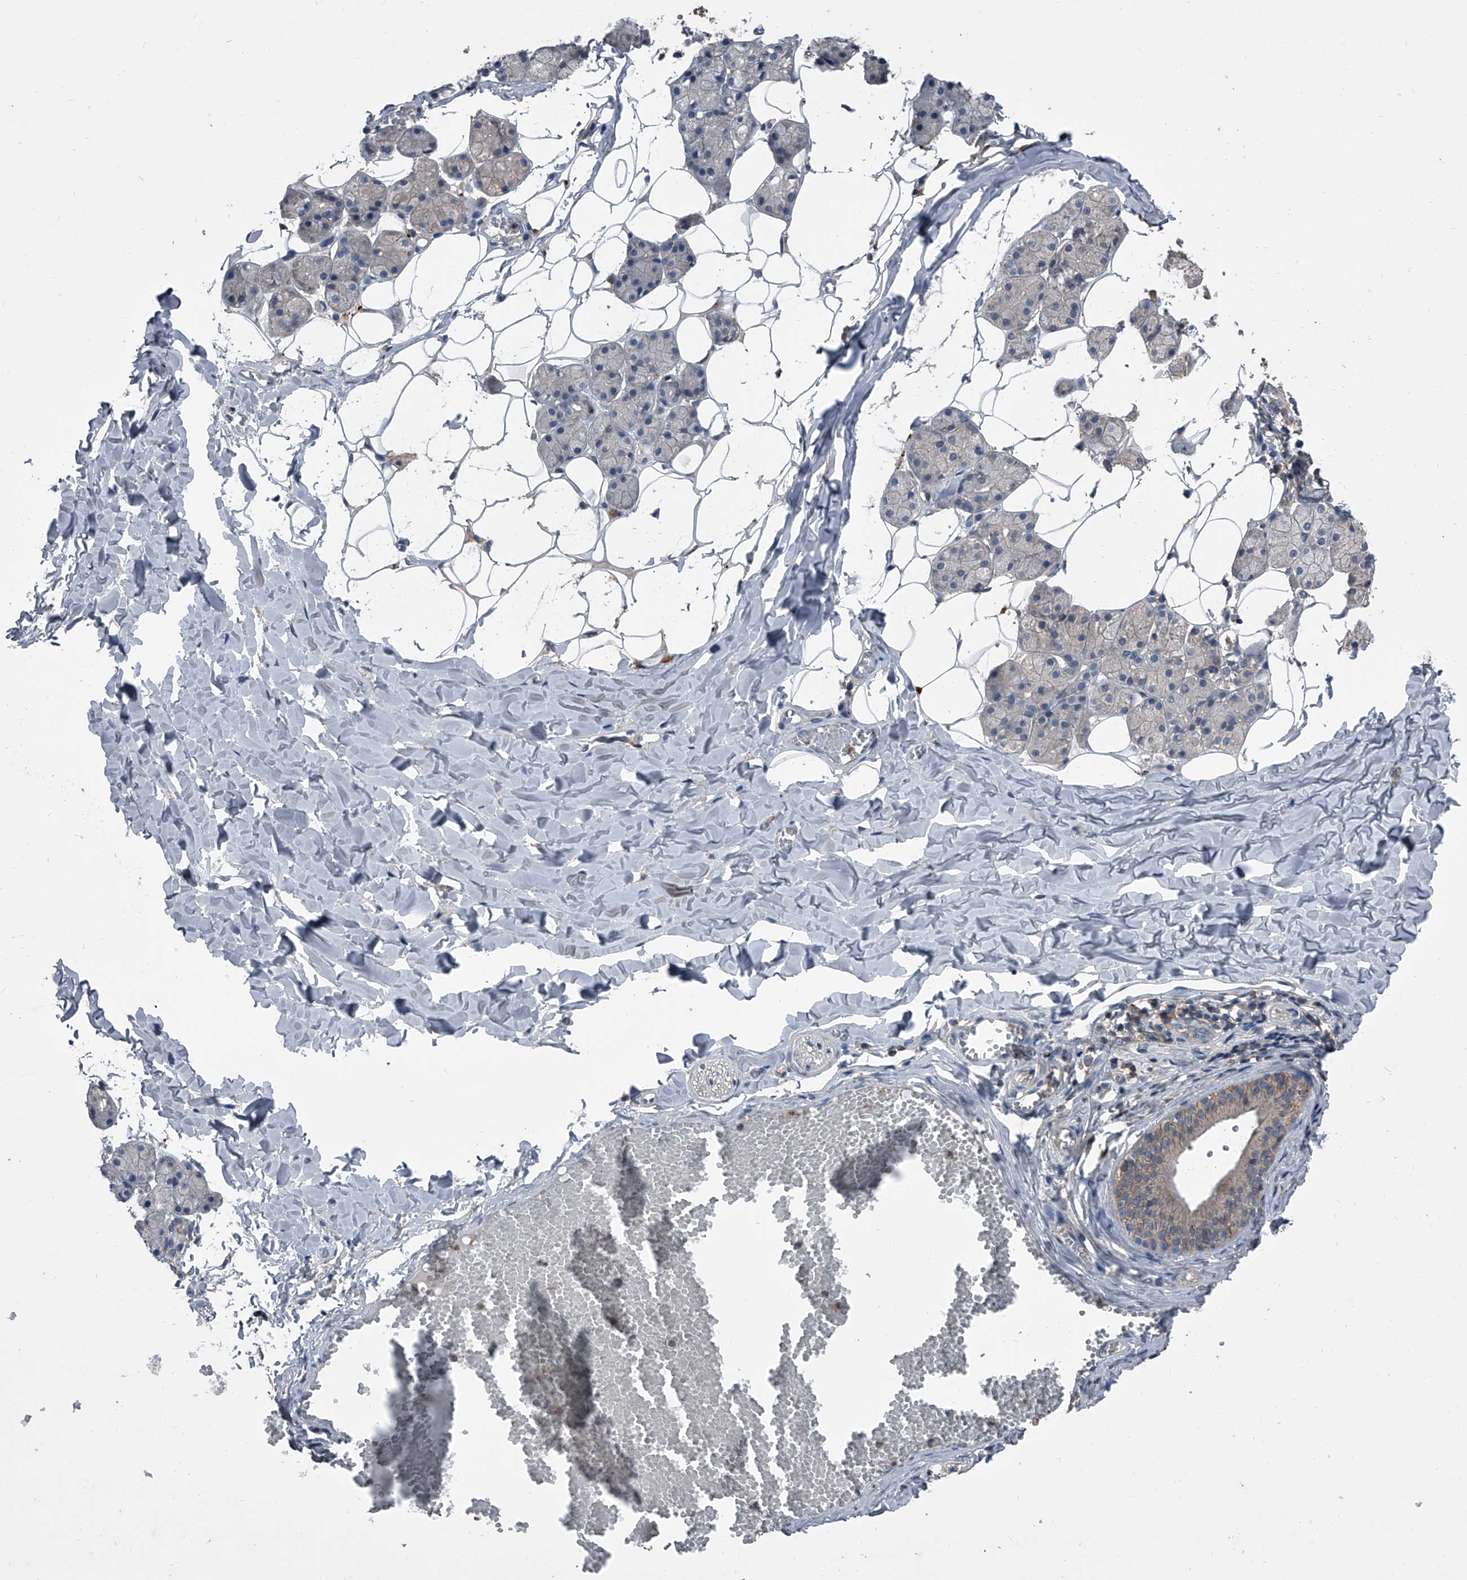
{"staining": {"intensity": "weak", "quantity": "<25%", "location": "cytoplasmic/membranous"}, "tissue": "salivary gland", "cell_type": "Glandular cells", "image_type": "normal", "snomed": [{"axis": "morphology", "description": "Normal tissue, NOS"}, {"axis": "topography", "description": "Salivary gland"}], "caption": "DAB (3,3'-diaminobenzidine) immunohistochemical staining of unremarkable salivary gland reveals no significant positivity in glandular cells.", "gene": "PIP5K1A", "patient": {"sex": "female", "age": 33}}